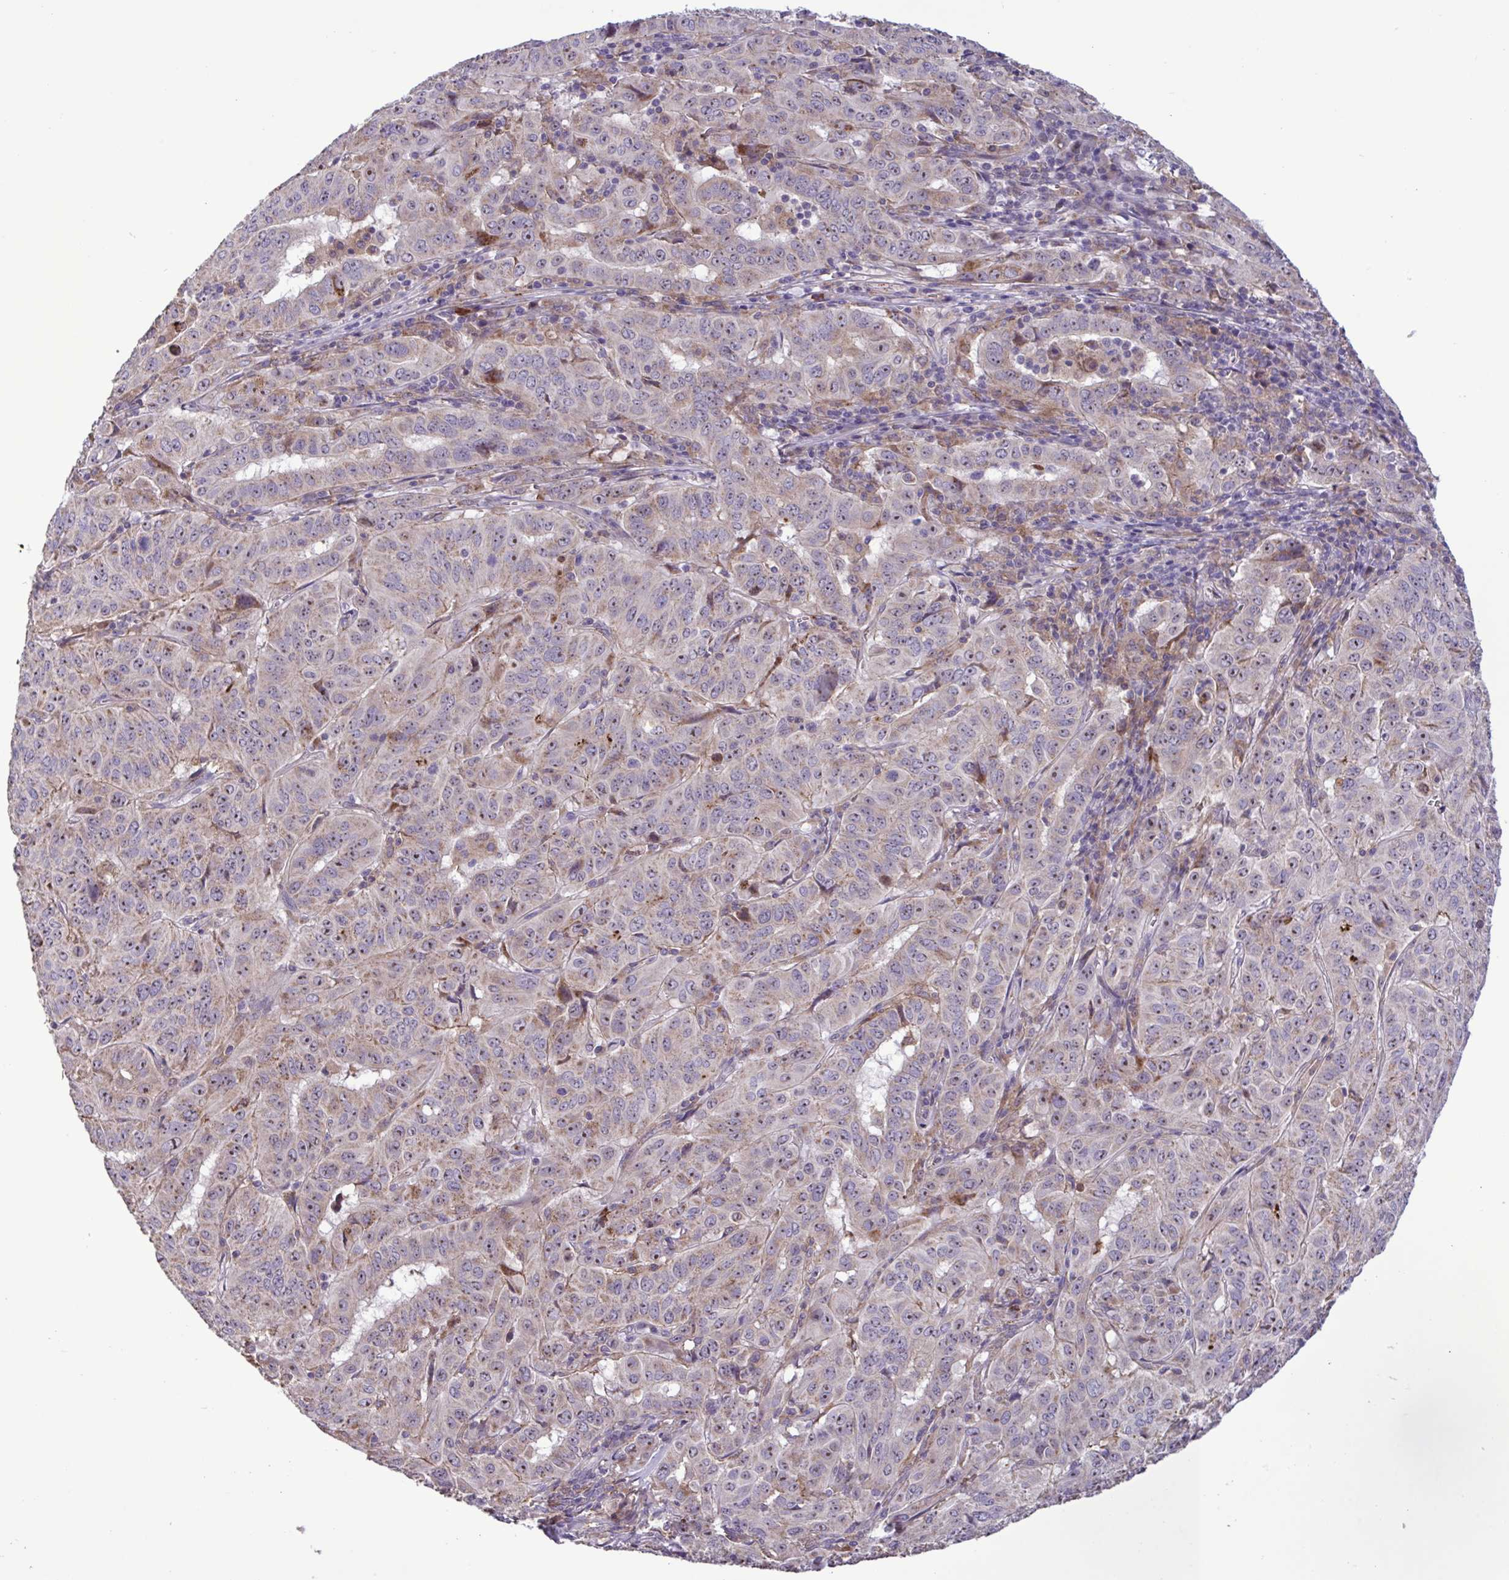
{"staining": {"intensity": "moderate", "quantity": ">75%", "location": "cytoplasmic/membranous,nuclear"}, "tissue": "pancreatic cancer", "cell_type": "Tumor cells", "image_type": "cancer", "snomed": [{"axis": "morphology", "description": "Adenocarcinoma, NOS"}, {"axis": "topography", "description": "Pancreas"}], "caption": "A brown stain highlights moderate cytoplasmic/membranous and nuclear expression of a protein in human pancreatic cancer tumor cells.", "gene": "CD101", "patient": {"sex": "male", "age": 63}}